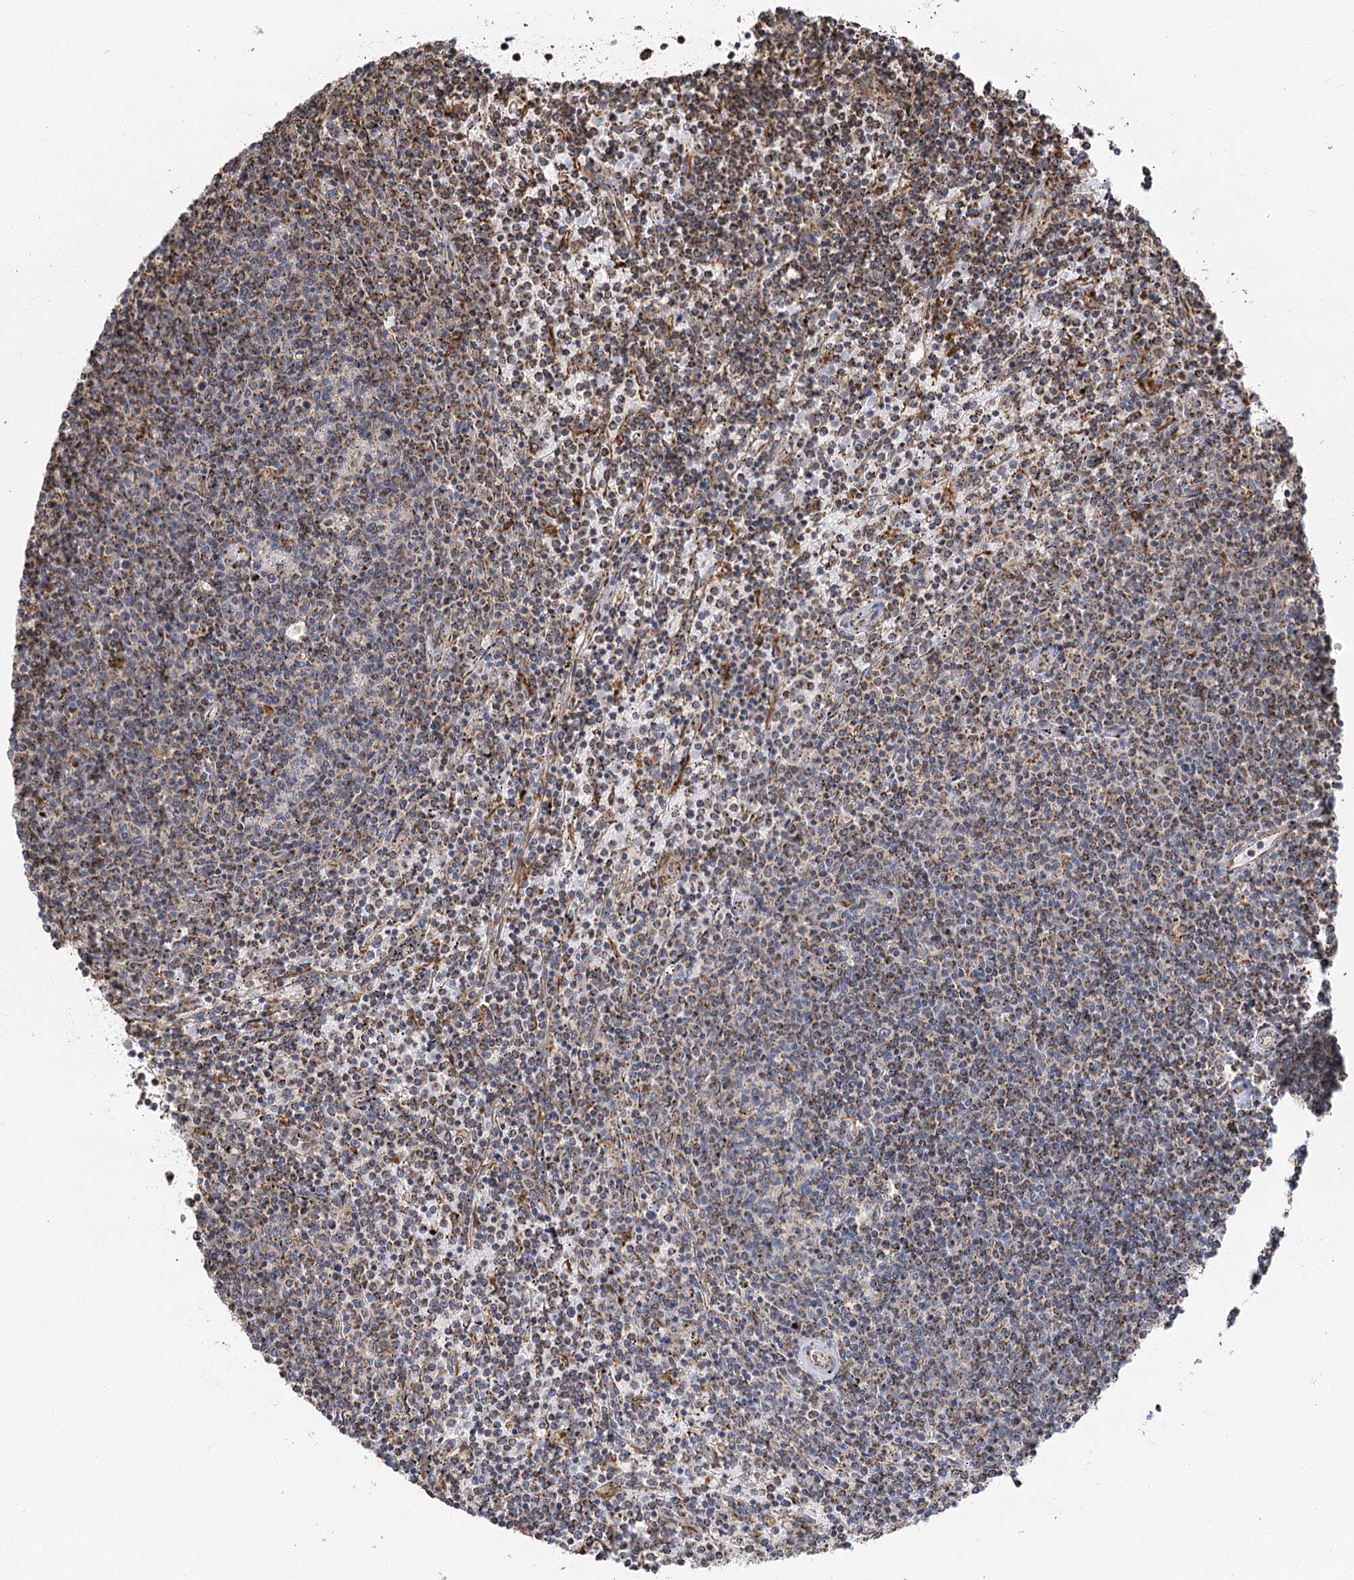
{"staining": {"intensity": "moderate", "quantity": "<25%", "location": "cytoplasmic/membranous"}, "tissue": "lymphoma", "cell_type": "Tumor cells", "image_type": "cancer", "snomed": [{"axis": "morphology", "description": "Malignant lymphoma, non-Hodgkin's type, Low grade"}, {"axis": "topography", "description": "Spleen"}], "caption": "Tumor cells display low levels of moderate cytoplasmic/membranous expression in about <25% of cells in human low-grade malignant lymphoma, non-Hodgkin's type.", "gene": "IL11RA", "patient": {"sex": "female", "age": 50}}